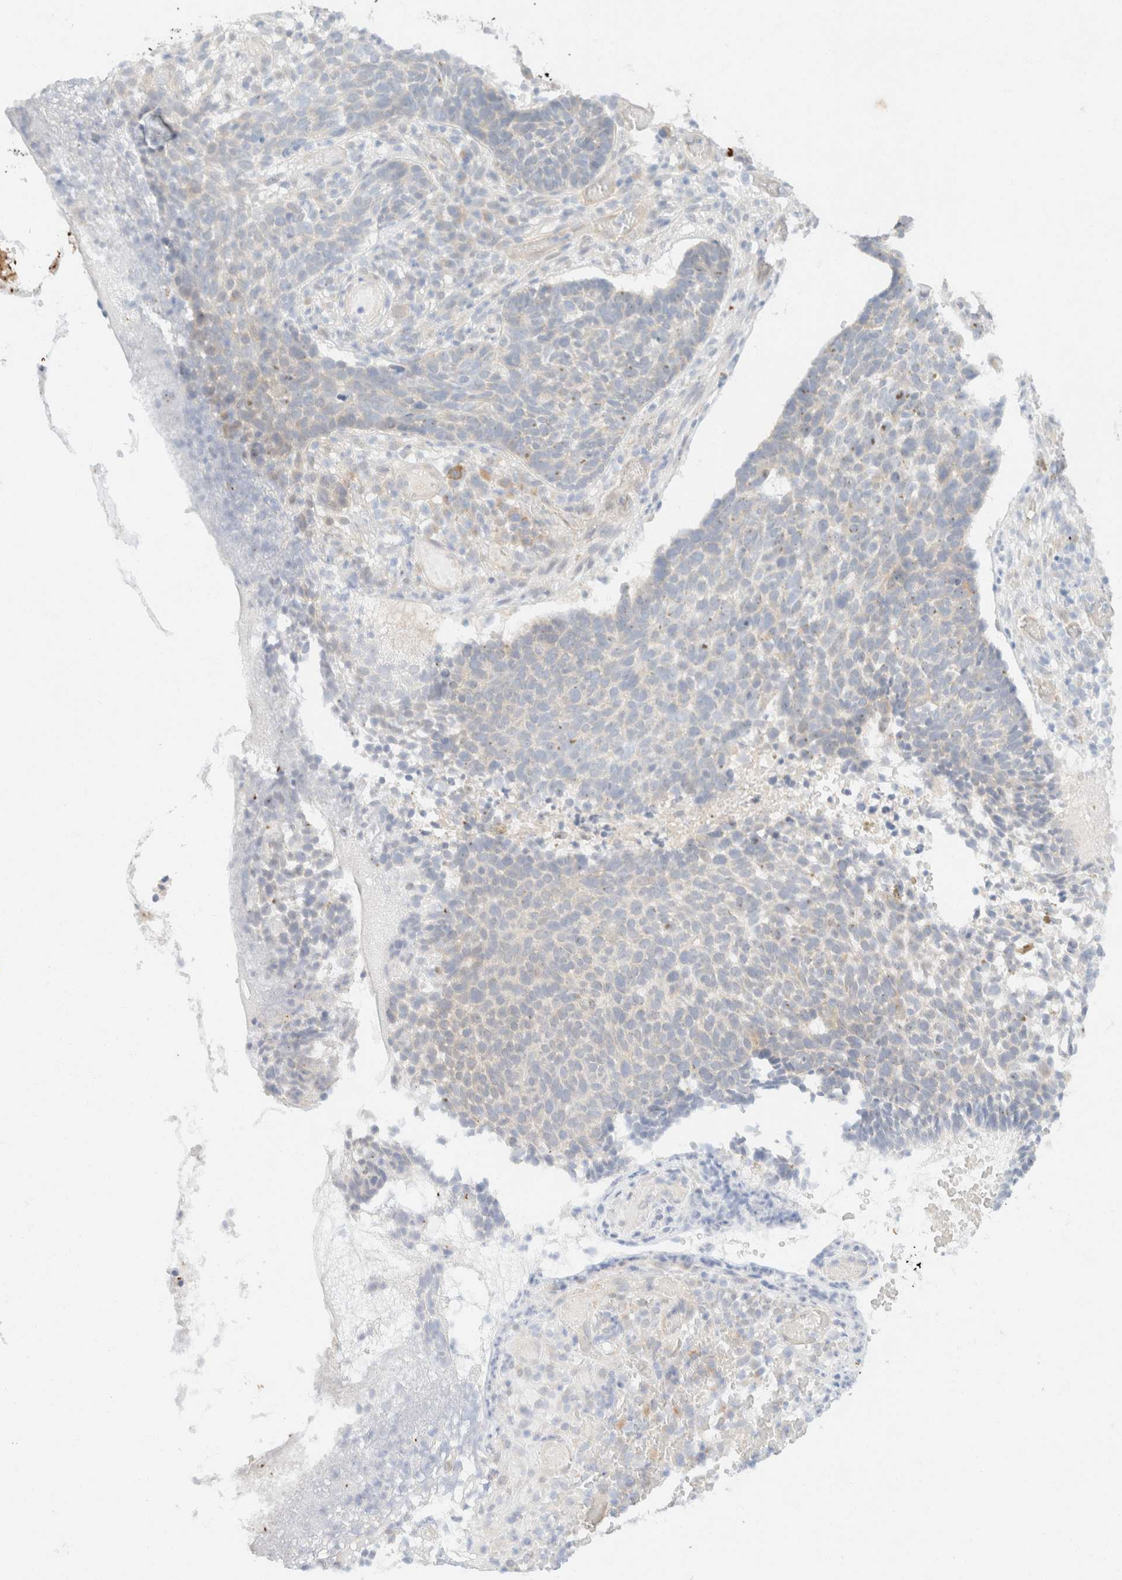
{"staining": {"intensity": "weak", "quantity": "<25%", "location": "cytoplasmic/membranous"}, "tissue": "skin cancer", "cell_type": "Tumor cells", "image_type": "cancer", "snomed": [{"axis": "morphology", "description": "Basal cell carcinoma"}, {"axis": "topography", "description": "Skin"}], "caption": "The IHC histopathology image has no significant positivity in tumor cells of skin cancer (basal cell carcinoma) tissue. Nuclei are stained in blue.", "gene": "CSNK1E", "patient": {"sex": "male", "age": 85}}